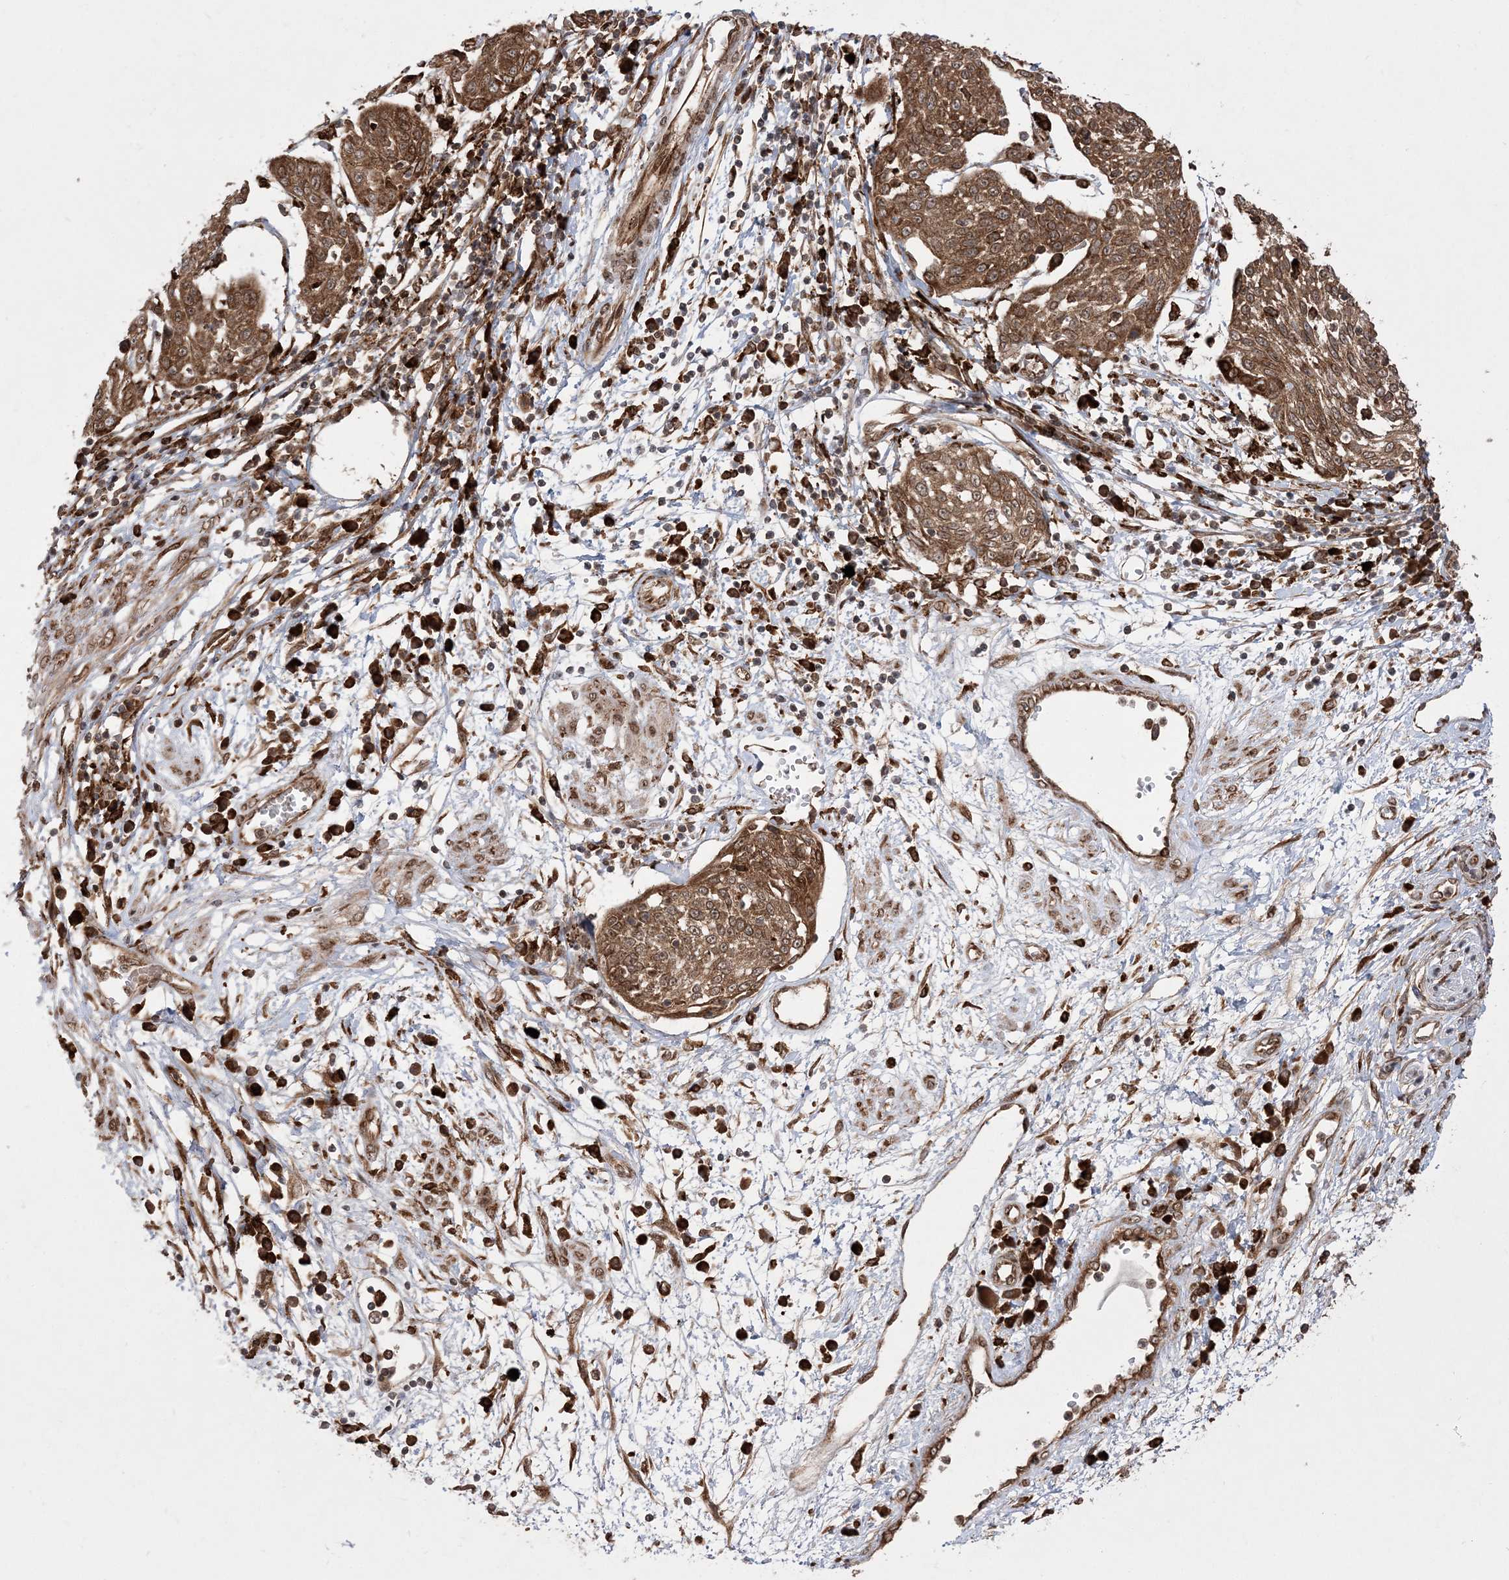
{"staining": {"intensity": "moderate", "quantity": ">75%", "location": "cytoplasmic/membranous,nuclear"}, "tissue": "cervical cancer", "cell_type": "Tumor cells", "image_type": "cancer", "snomed": [{"axis": "morphology", "description": "Squamous cell carcinoma, NOS"}, {"axis": "topography", "description": "Cervix"}], "caption": "This is an image of IHC staining of cervical cancer (squamous cell carcinoma), which shows moderate expression in the cytoplasmic/membranous and nuclear of tumor cells.", "gene": "EPC2", "patient": {"sex": "female", "age": 34}}